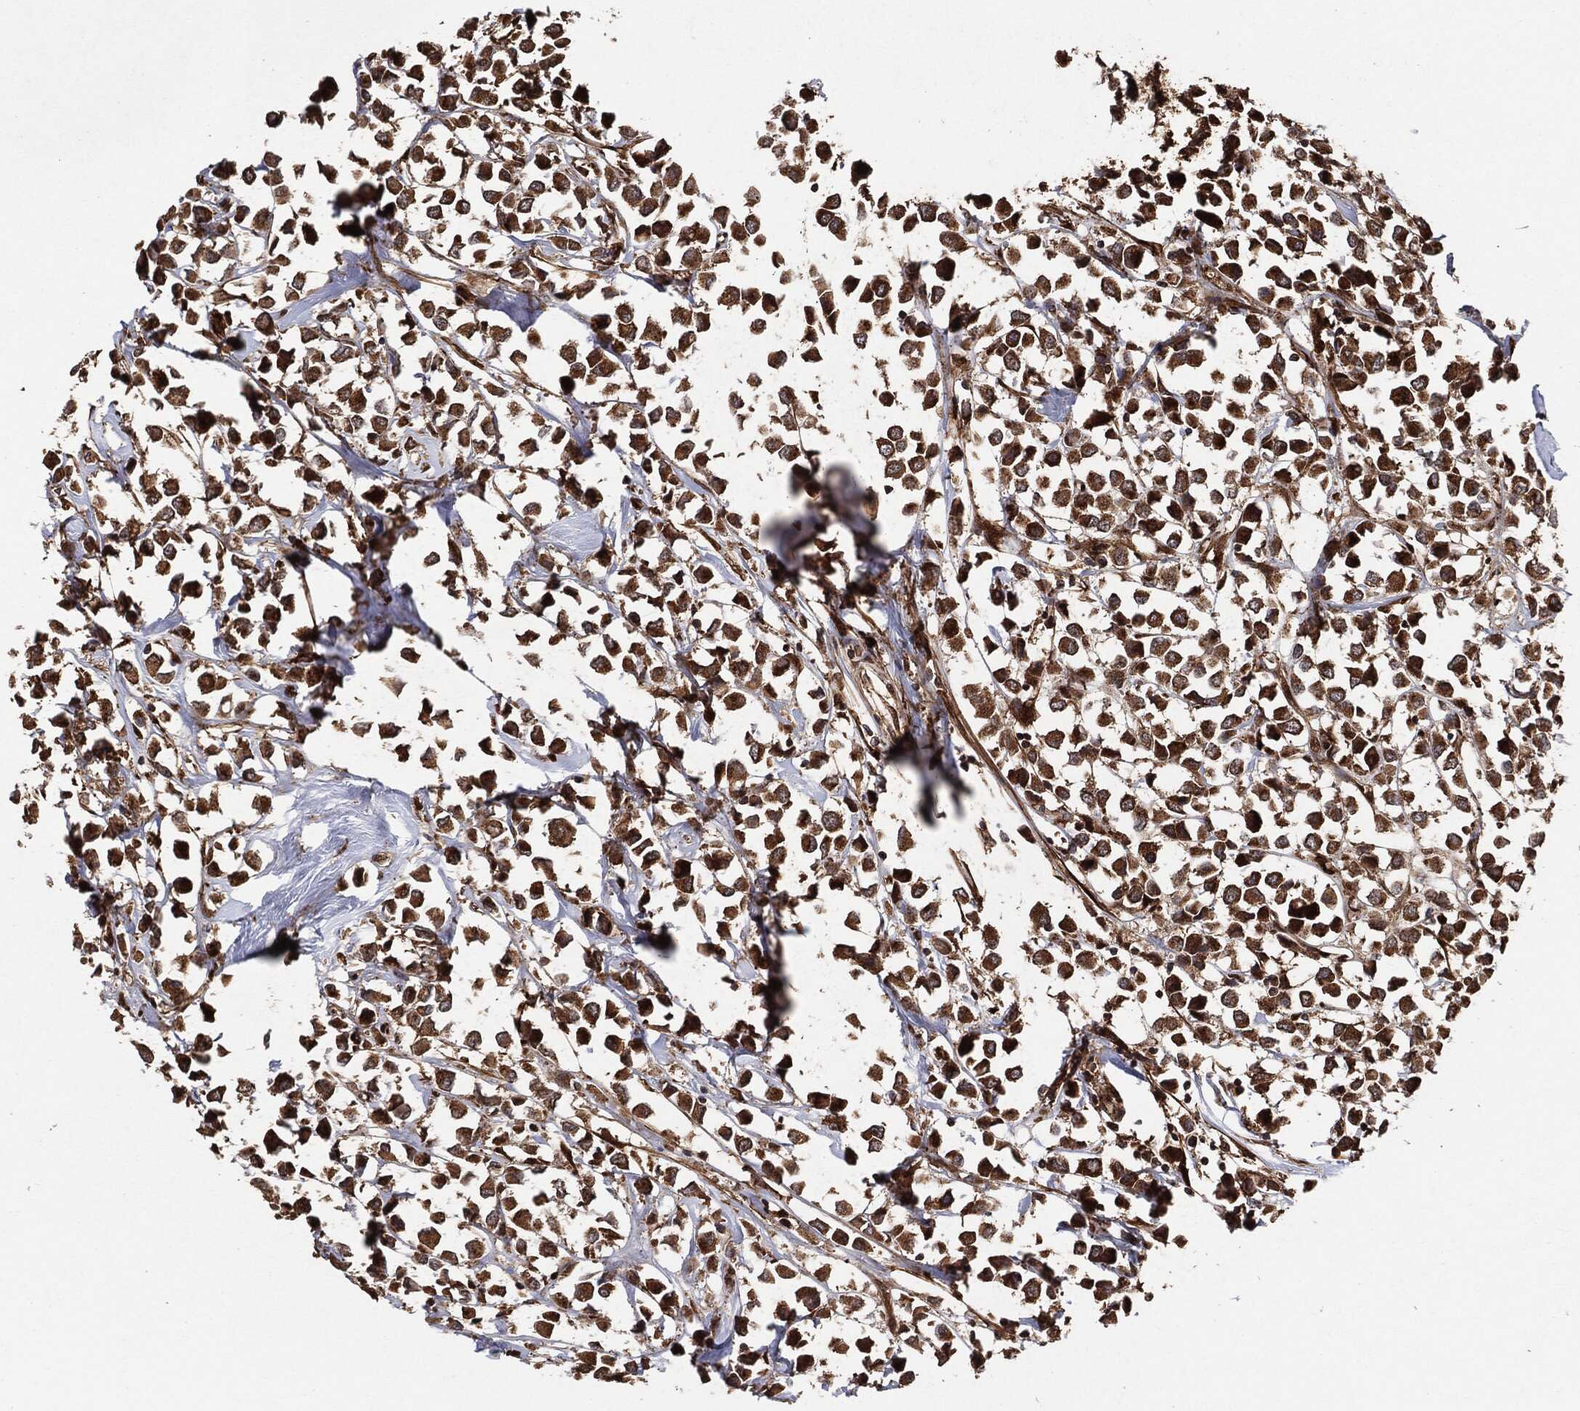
{"staining": {"intensity": "strong", "quantity": ">75%", "location": "cytoplasmic/membranous"}, "tissue": "breast cancer", "cell_type": "Tumor cells", "image_type": "cancer", "snomed": [{"axis": "morphology", "description": "Duct carcinoma"}, {"axis": "topography", "description": "Breast"}], "caption": "About >75% of tumor cells in breast intraductal carcinoma exhibit strong cytoplasmic/membranous protein expression as visualized by brown immunohistochemical staining.", "gene": "BCAR1", "patient": {"sex": "female", "age": 61}}